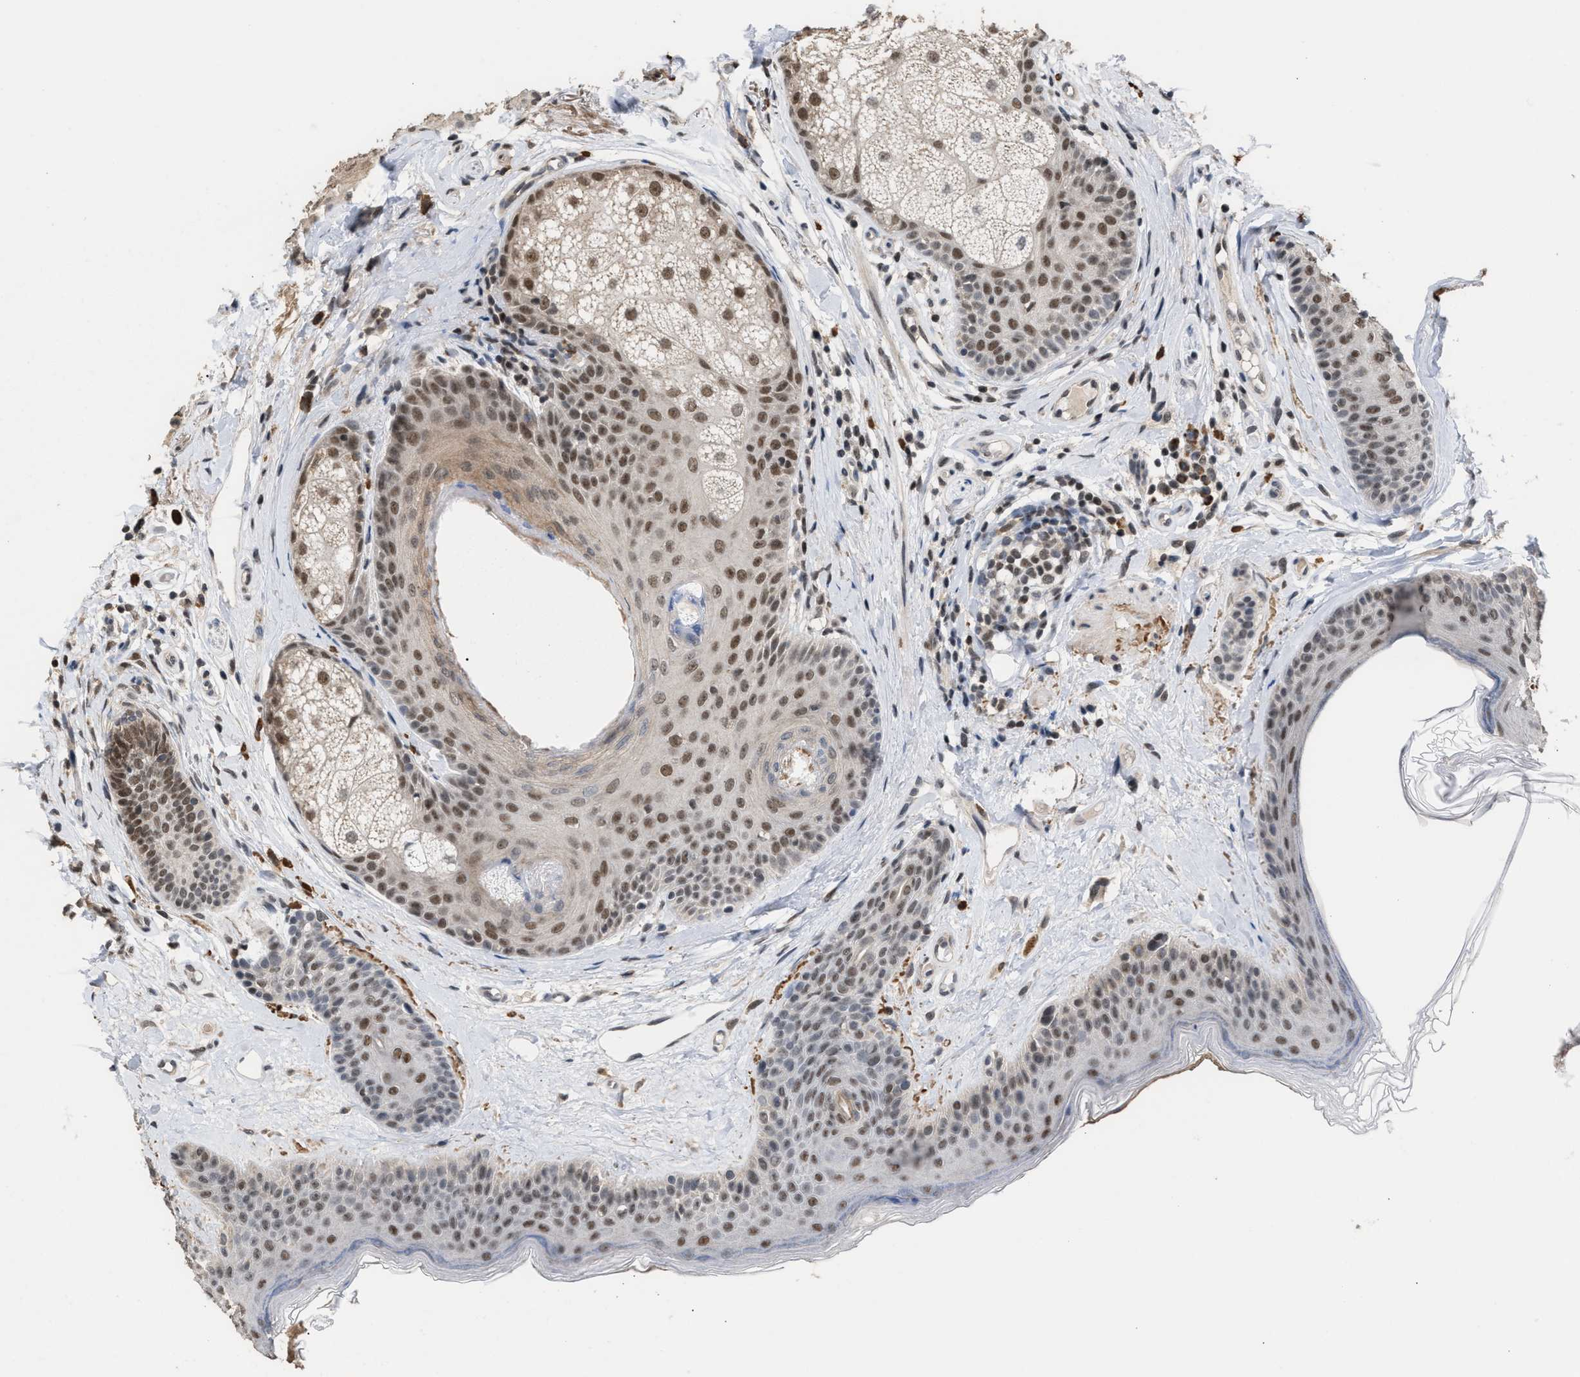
{"staining": {"intensity": "moderate", "quantity": ">75%", "location": "nuclear"}, "tissue": "oral mucosa", "cell_type": "Squamous epithelial cells", "image_type": "normal", "snomed": [{"axis": "morphology", "description": "Normal tissue, NOS"}, {"axis": "topography", "description": "Skin"}, {"axis": "topography", "description": "Oral tissue"}], "caption": "DAB (3,3'-diaminobenzidine) immunohistochemical staining of benign human oral mucosa demonstrates moderate nuclear protein expression in about >75% of squamous epithelial cells. (Stains: DAB (3,3'-diaminobenzidine) in brown, nuclei in blue, Microscopy: brightfield microscopy at high magnification).", "gene": "C9orf78", "patient": {"sex": "male", "age": 84}}